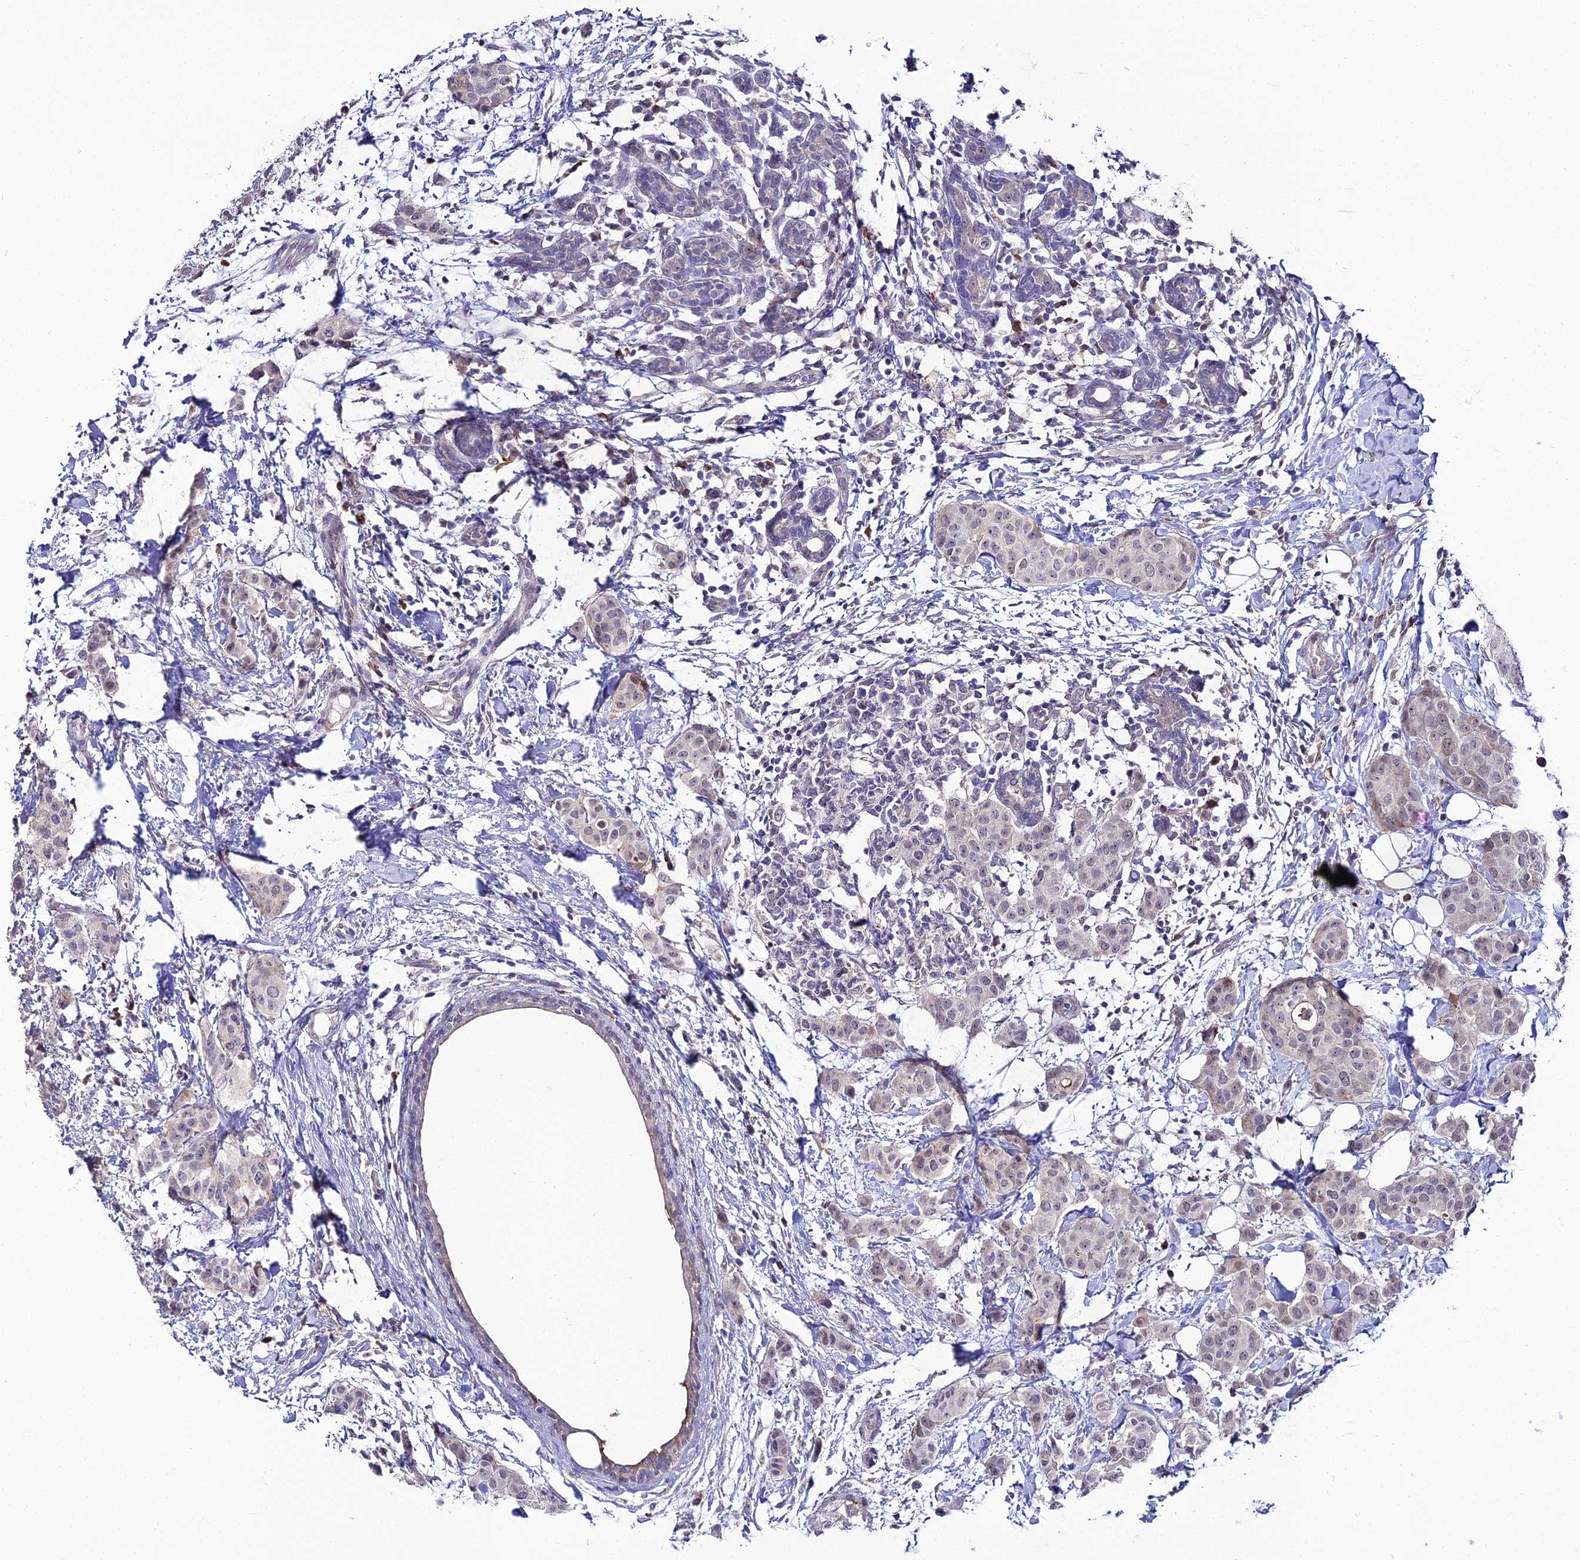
{"staining": {"intensity": "weak", "quantity": "<25%", "location": "cytoplasmic/membranous"}, "tissue": "breast cancer", "cell_type": "Tumor cells", "image_type": "cancer", "snomed": [{"axis": "morphology", "description": "Duct carcinoma"}, {"axis": "topography", "description": "Breast"}], "caption": "A photomicrograph of human breast infiltrating ductal carcinoma is negative for staining in tumor cells. (Stains: DAB (3,3'-diaminobenzidine) IHC with hematoxylin counter stain, Microscopy: brightfield microscopy at high magnification).", "gene": "TROAP", "patient": {"sex": "female", "age": 40}}